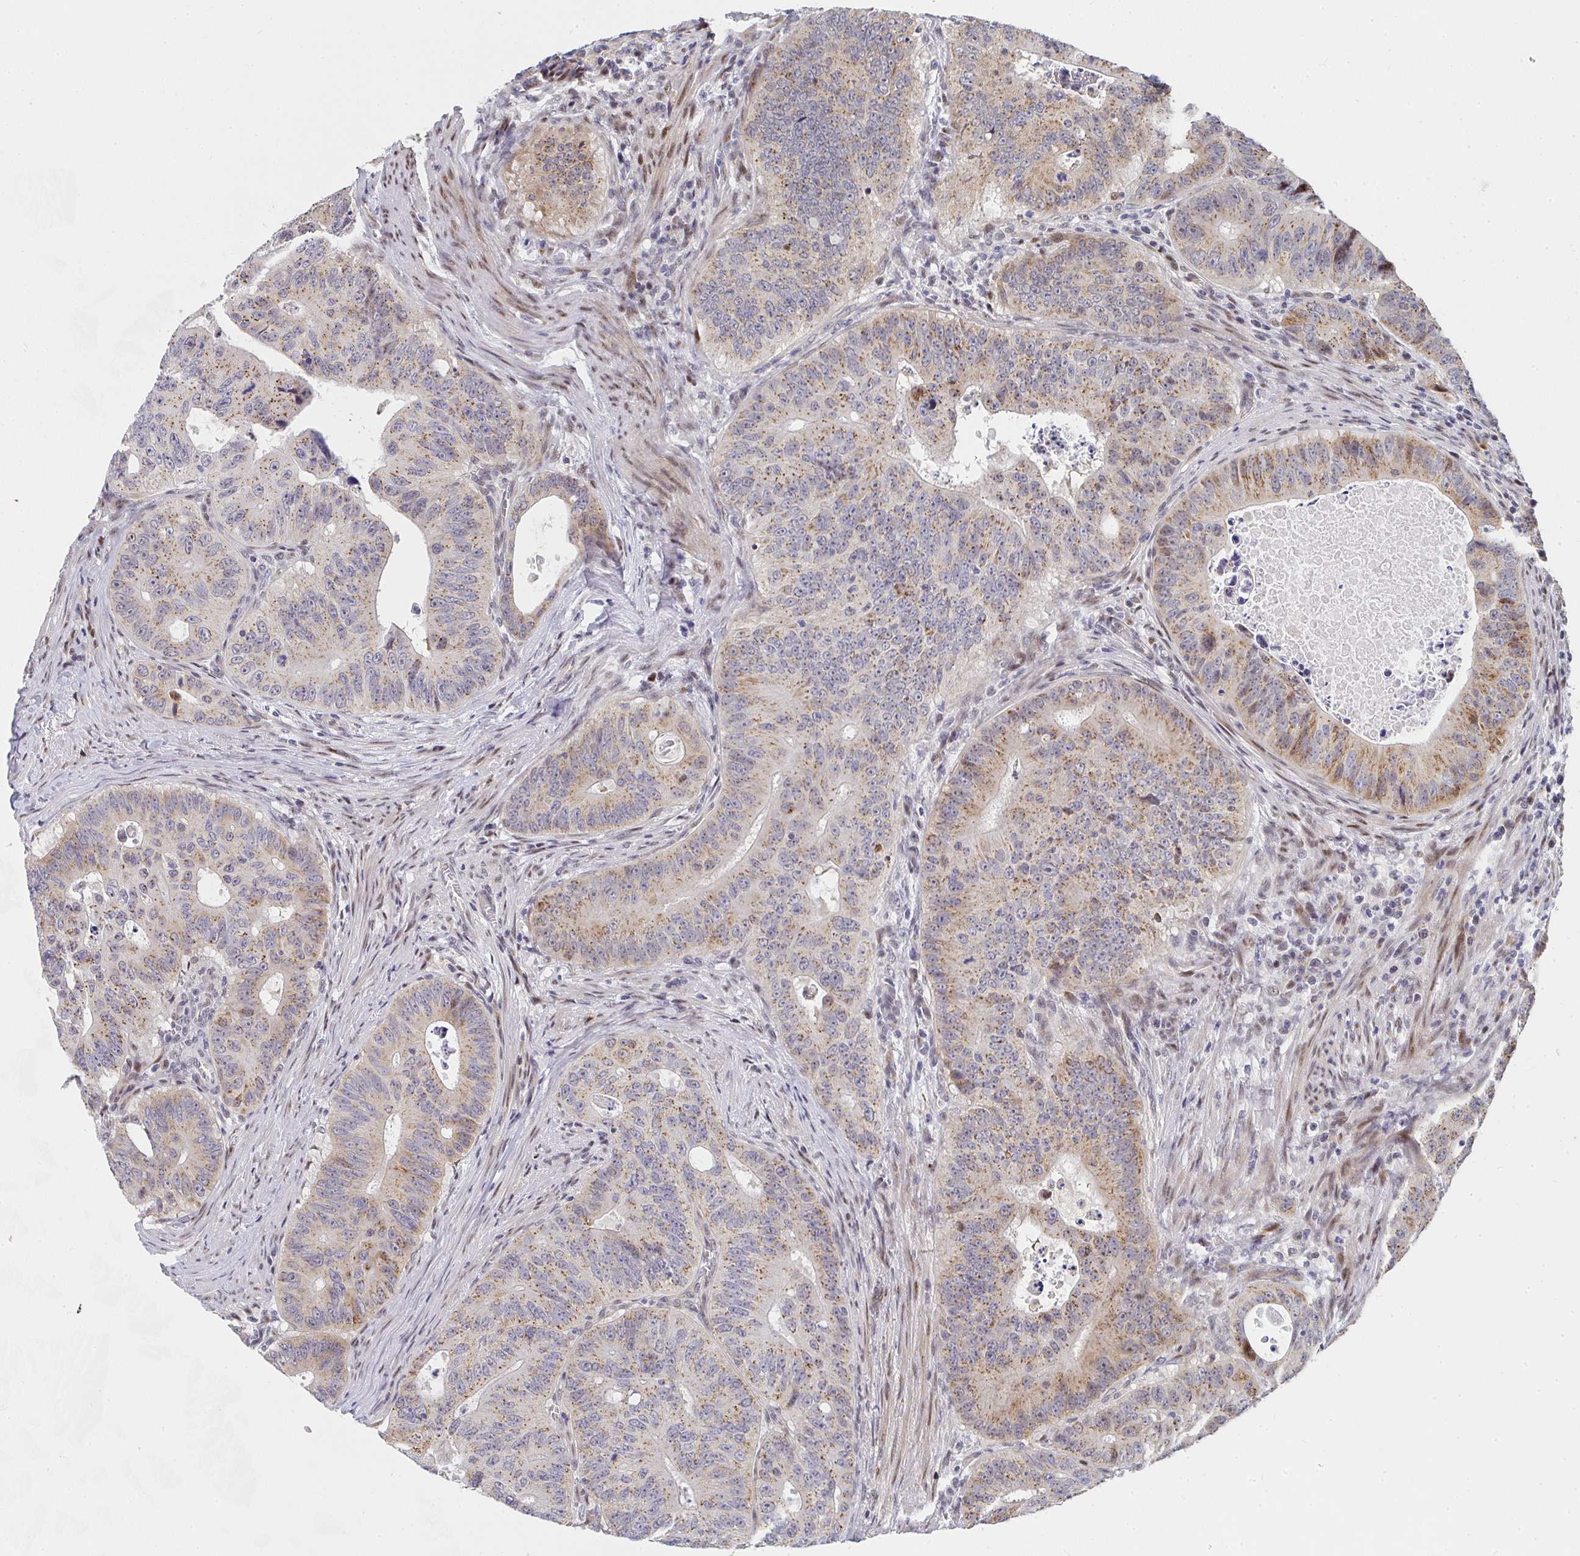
{"staining": {"intensity": "moderate", "quantity": ">75%", "location": "cytoplasmic/membranous"}, "tissue": "colorectal cancer", "cell_type": "Tumor cells", "image_type": "cancer", "snomed": [{"axis": "morphology", "description": "Adenocarcinoma, NOS"}, {"axis": "topography", "description": "Colon"}], "caption": "This is a histology image of immunohistochemistry (IHC) staining of colorectal cancer, which shows moderate staining in the cytoplasmic/membranous of tumor cells.", "gene": "ZIC3", "patient": {"sex": "male", "age": 62}}